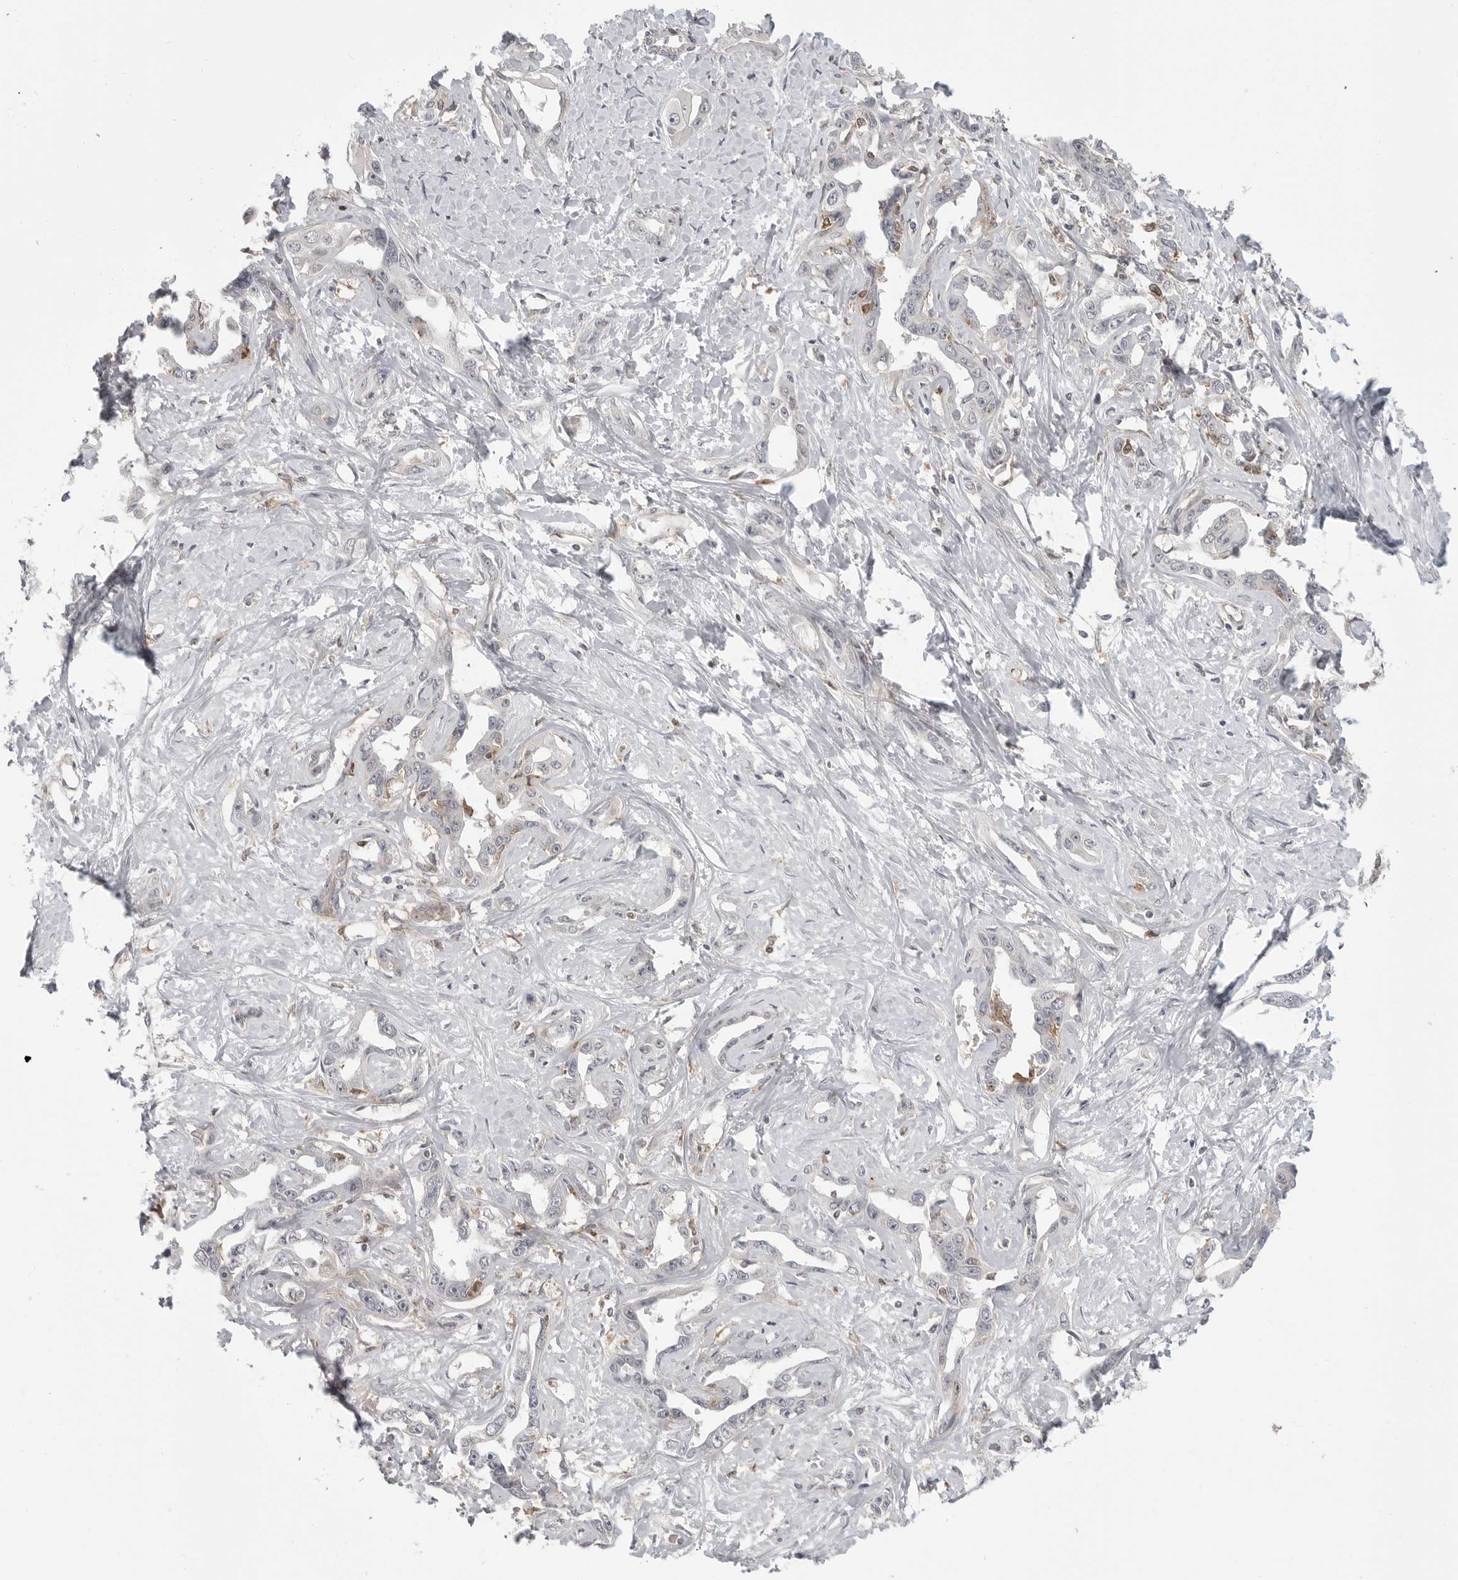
{"staining": {"intensity": "weak", "quantity": "<25%", "location": "cytoplasmic/membranous"}, "tissue": "liver cancer", "cell_type": "Tumor cells", "image_type": "cancer", "snomed": [{"axis": "morphology", "description": "Cholangiocarcinoma"}, {"axis": "topography", "description": "Liver"}], "caption": "The image shows no significant expression in tumor cells of liver cancer.", "gene": "IFNGR1", "patient": {"sex": "male", "age": 59}}